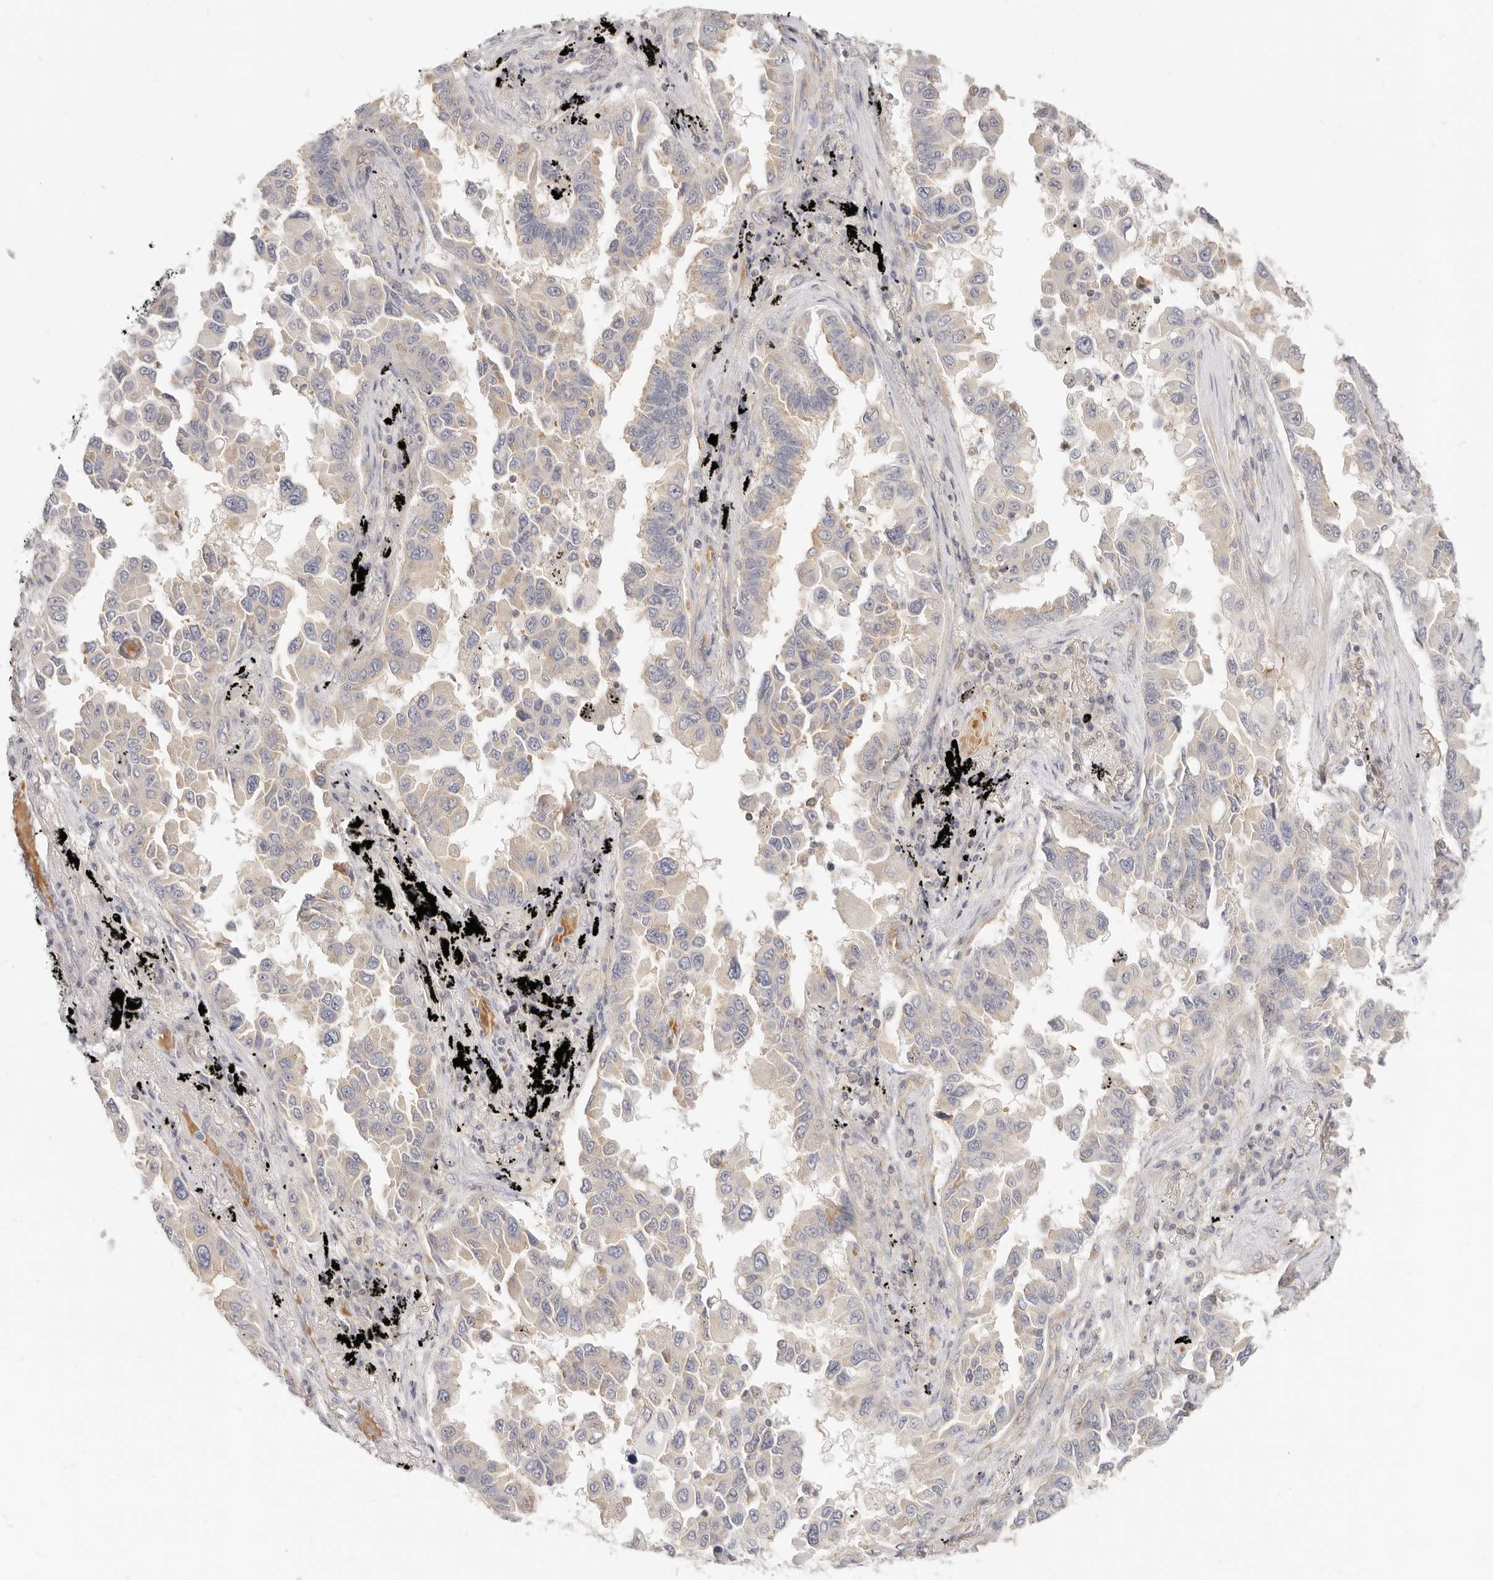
{"staining": {"intensity": "negative", "quantity": "none", "location": "none"}, "tissue": "lung cancer", "cell_type": "Tumor cells", "image_type": "cancer", "snomed": [{"axis": "morphology", "description": "Adenocarcinoma, NOS"}, {"axis": "topography", "description": "Lung"}], "caption": "Immunohistochemistry image of human lung cancer (adenocarcinoma) stained for a protein (brown), which displays no expression in tumor cells.", "gene": "LTB4R2", "patient": {"sex": "female", "age": 67}}